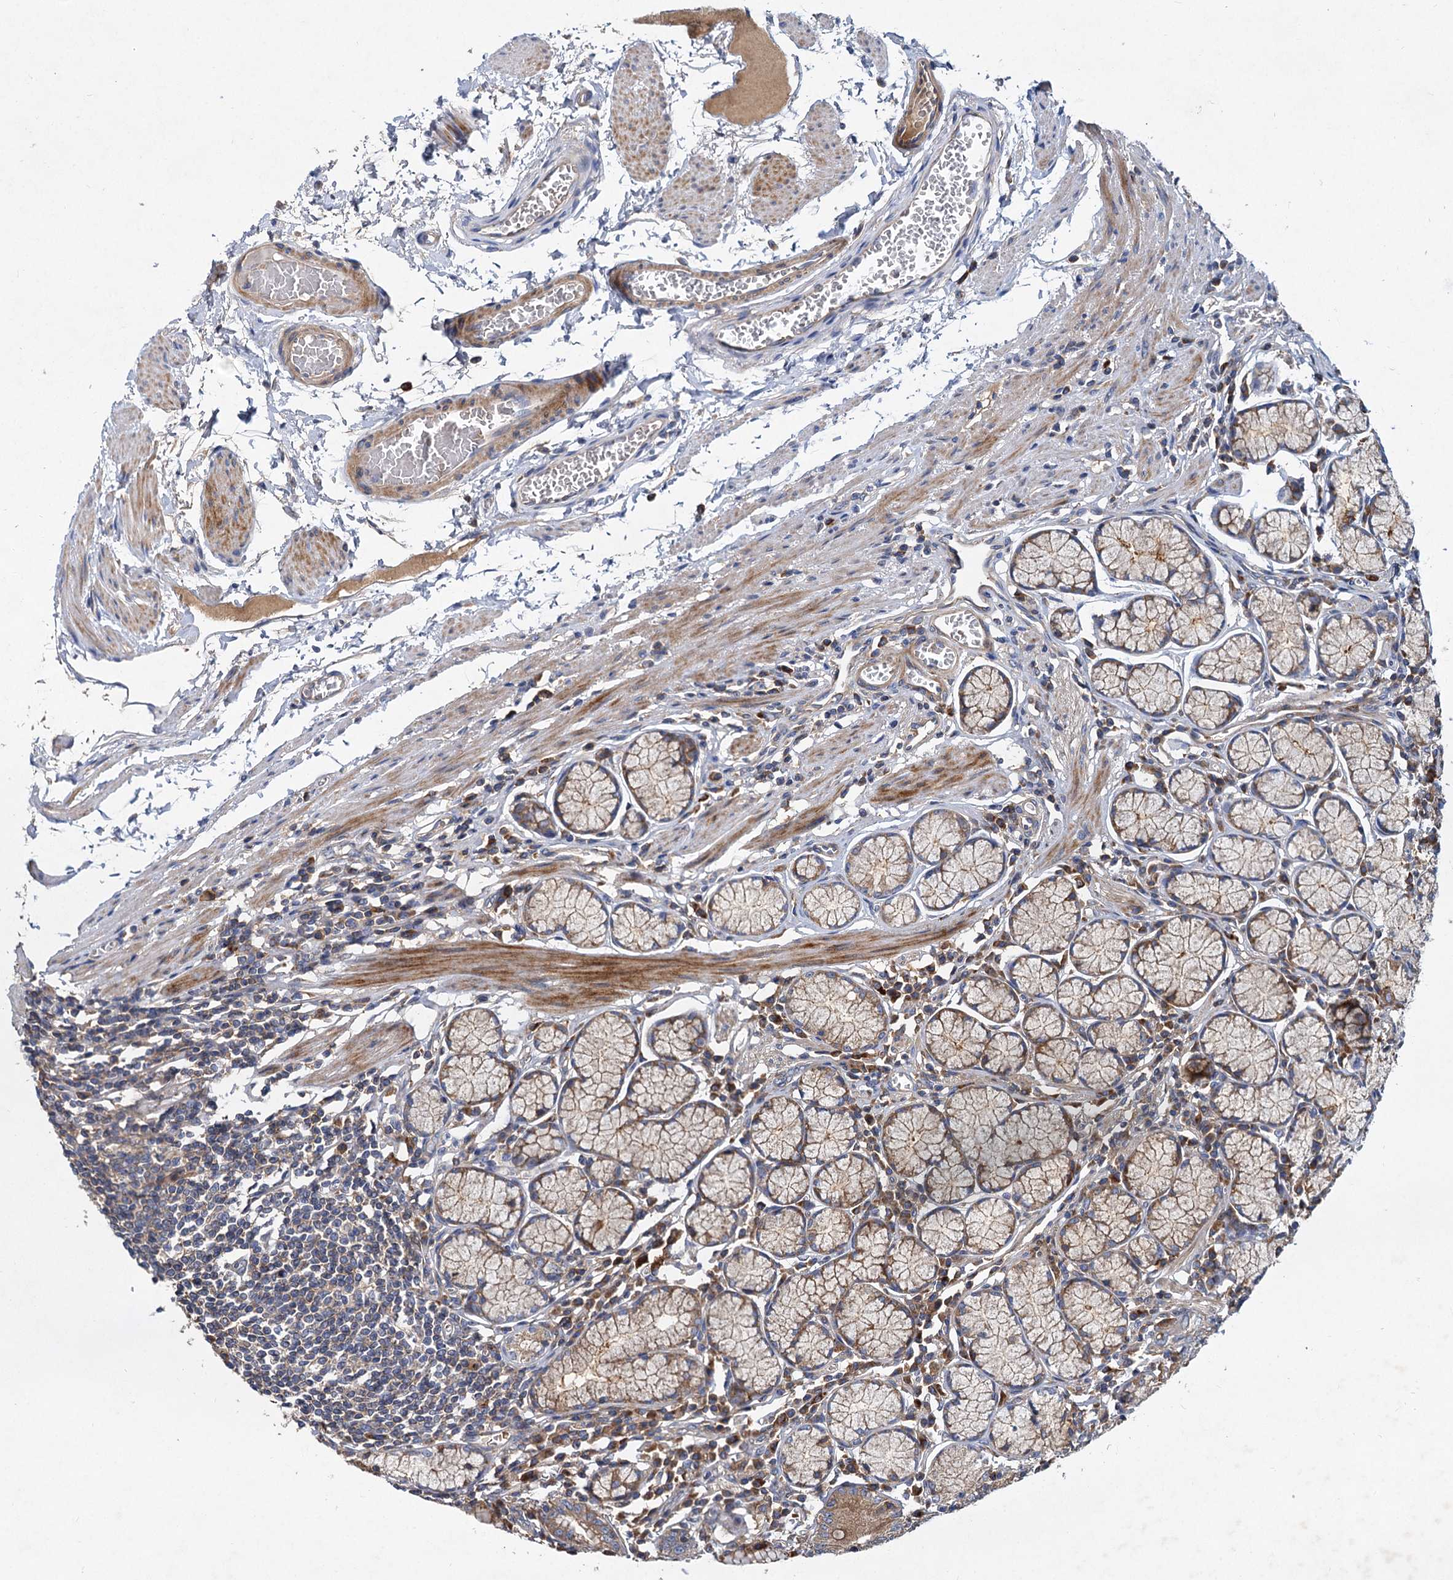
{"staining": {"intensity": "moderate", "quantity": ">75%", "location": "cytoplasmic/membranous"}, "tissue": "stomach", "cell_type": "Glandular cells", "image_type": "normal", "snomed": [{"axis": "morphology", "description": "Normal tissue, NOS"}, {"axis": "topography", "description": "Stomach"}], "caption": "High-power microscopy captured an immunohistochemistry (IHC) image of unremarkable stomach, revealing moderate cytoplasmic/membranous expression in approximately >75% of glandular cells. Using DAB (3,3'-diaminobenzidine) (brown) and hematoxylin (blue) stains, captured at high magnification using brightfield microscopy.", "gene": "ALKBH7", "patient": {"sex": "male", "age": 55}}